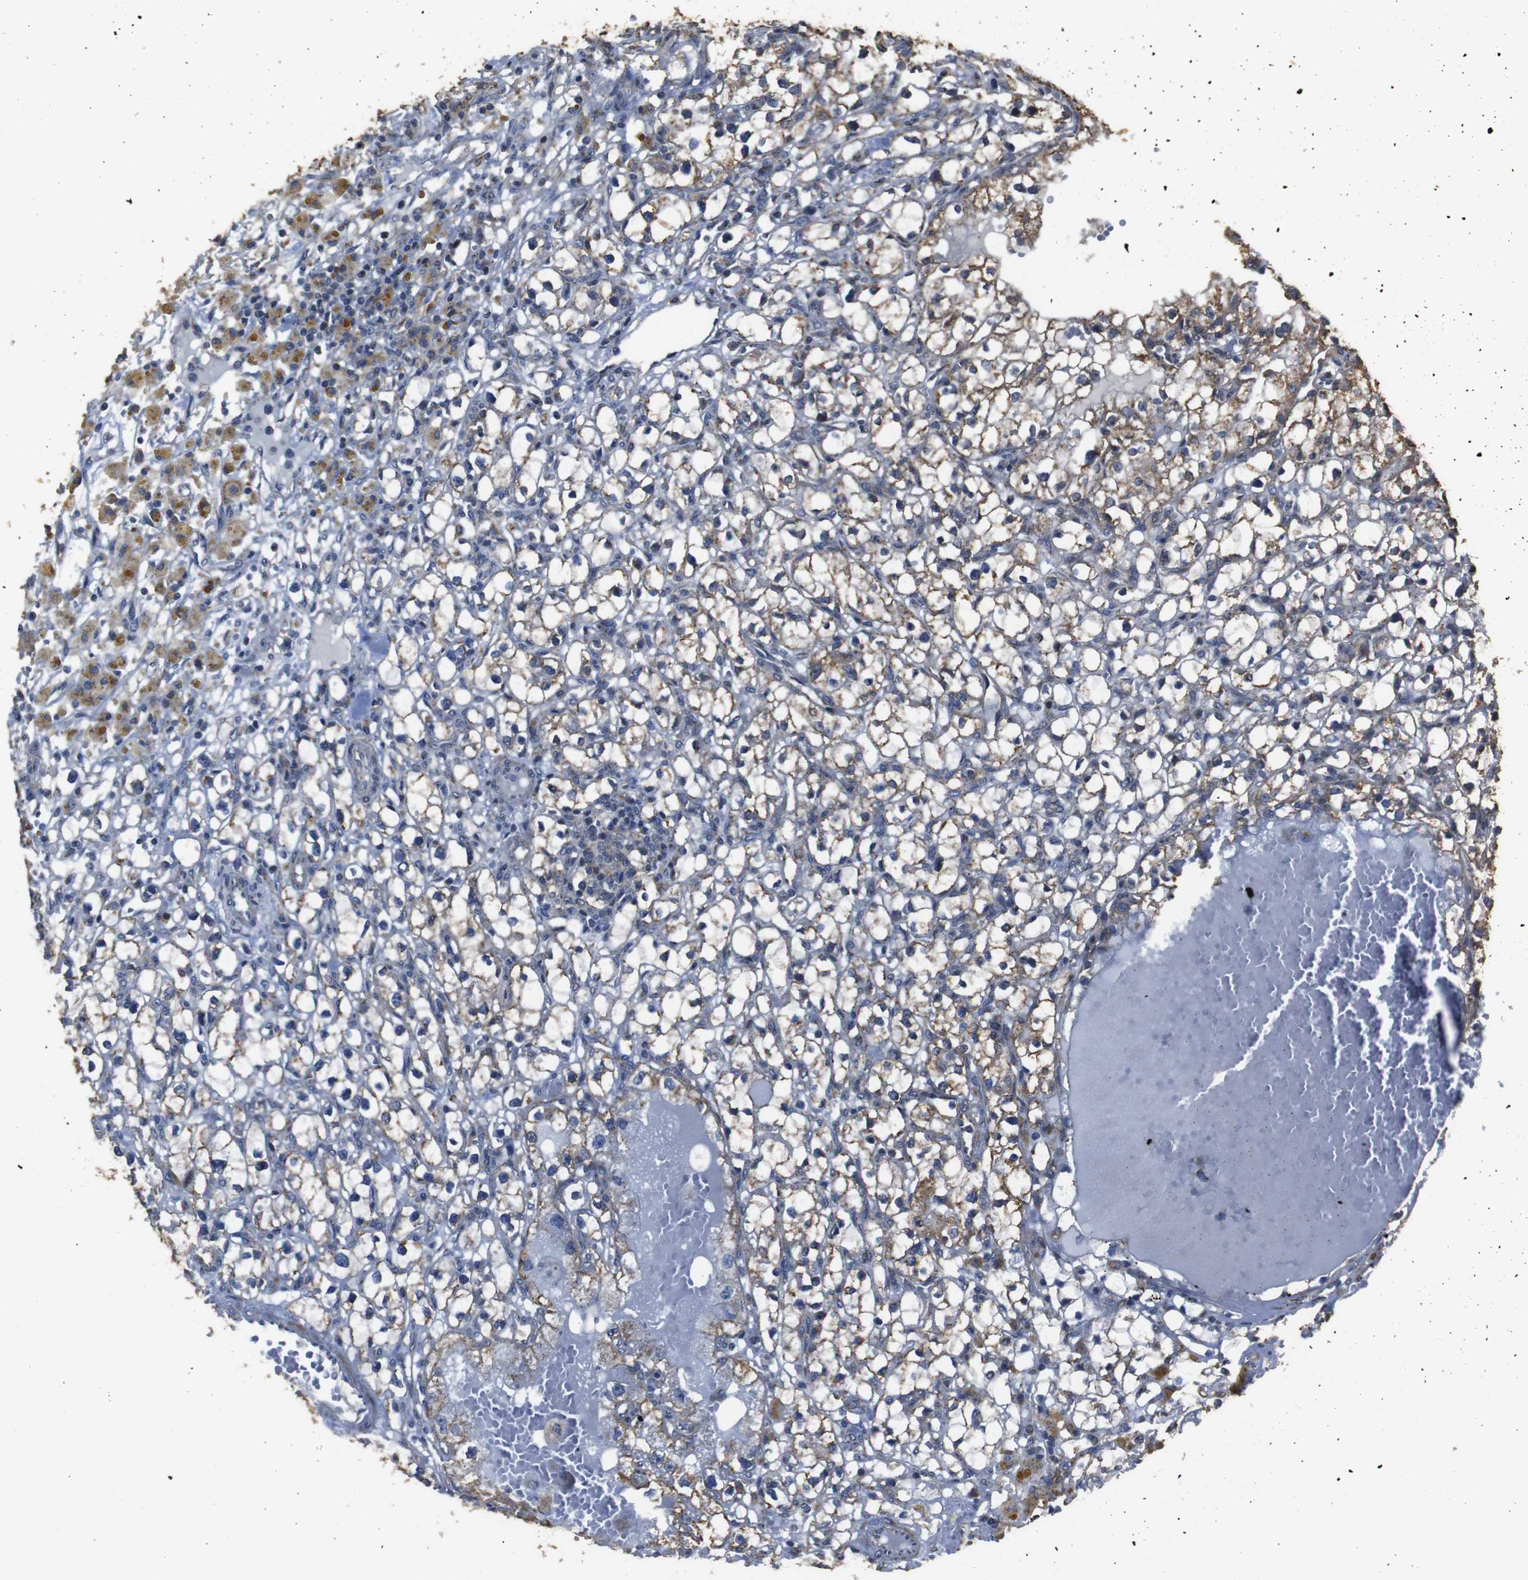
{"staining": {"intensity": "moderate", "quantity": "25%-75%", "location": "cytoplasmic/membranous"}, "tissue": "renal cancer", "cell_type": "Tumor cells", "image_type": "cancer", "snomed": [{"axis": "morphology", "description": "Adenocarcinoma, NOS"}, {"axis": "topography", "description": "Kidney"}], "caption": "A micrograph of human adenocarcinoma (renal) stained for a protein reveals moderate cytoplasmic/membranous brown staining in tumor cells. The staining was performed using DAB to visualize the protein expression in brown, while the nuclei were stained in blue with hematoxylin (Magnification: 20x).", "gene": "SNN", "patient": {"sex": "male", "age": 56}}